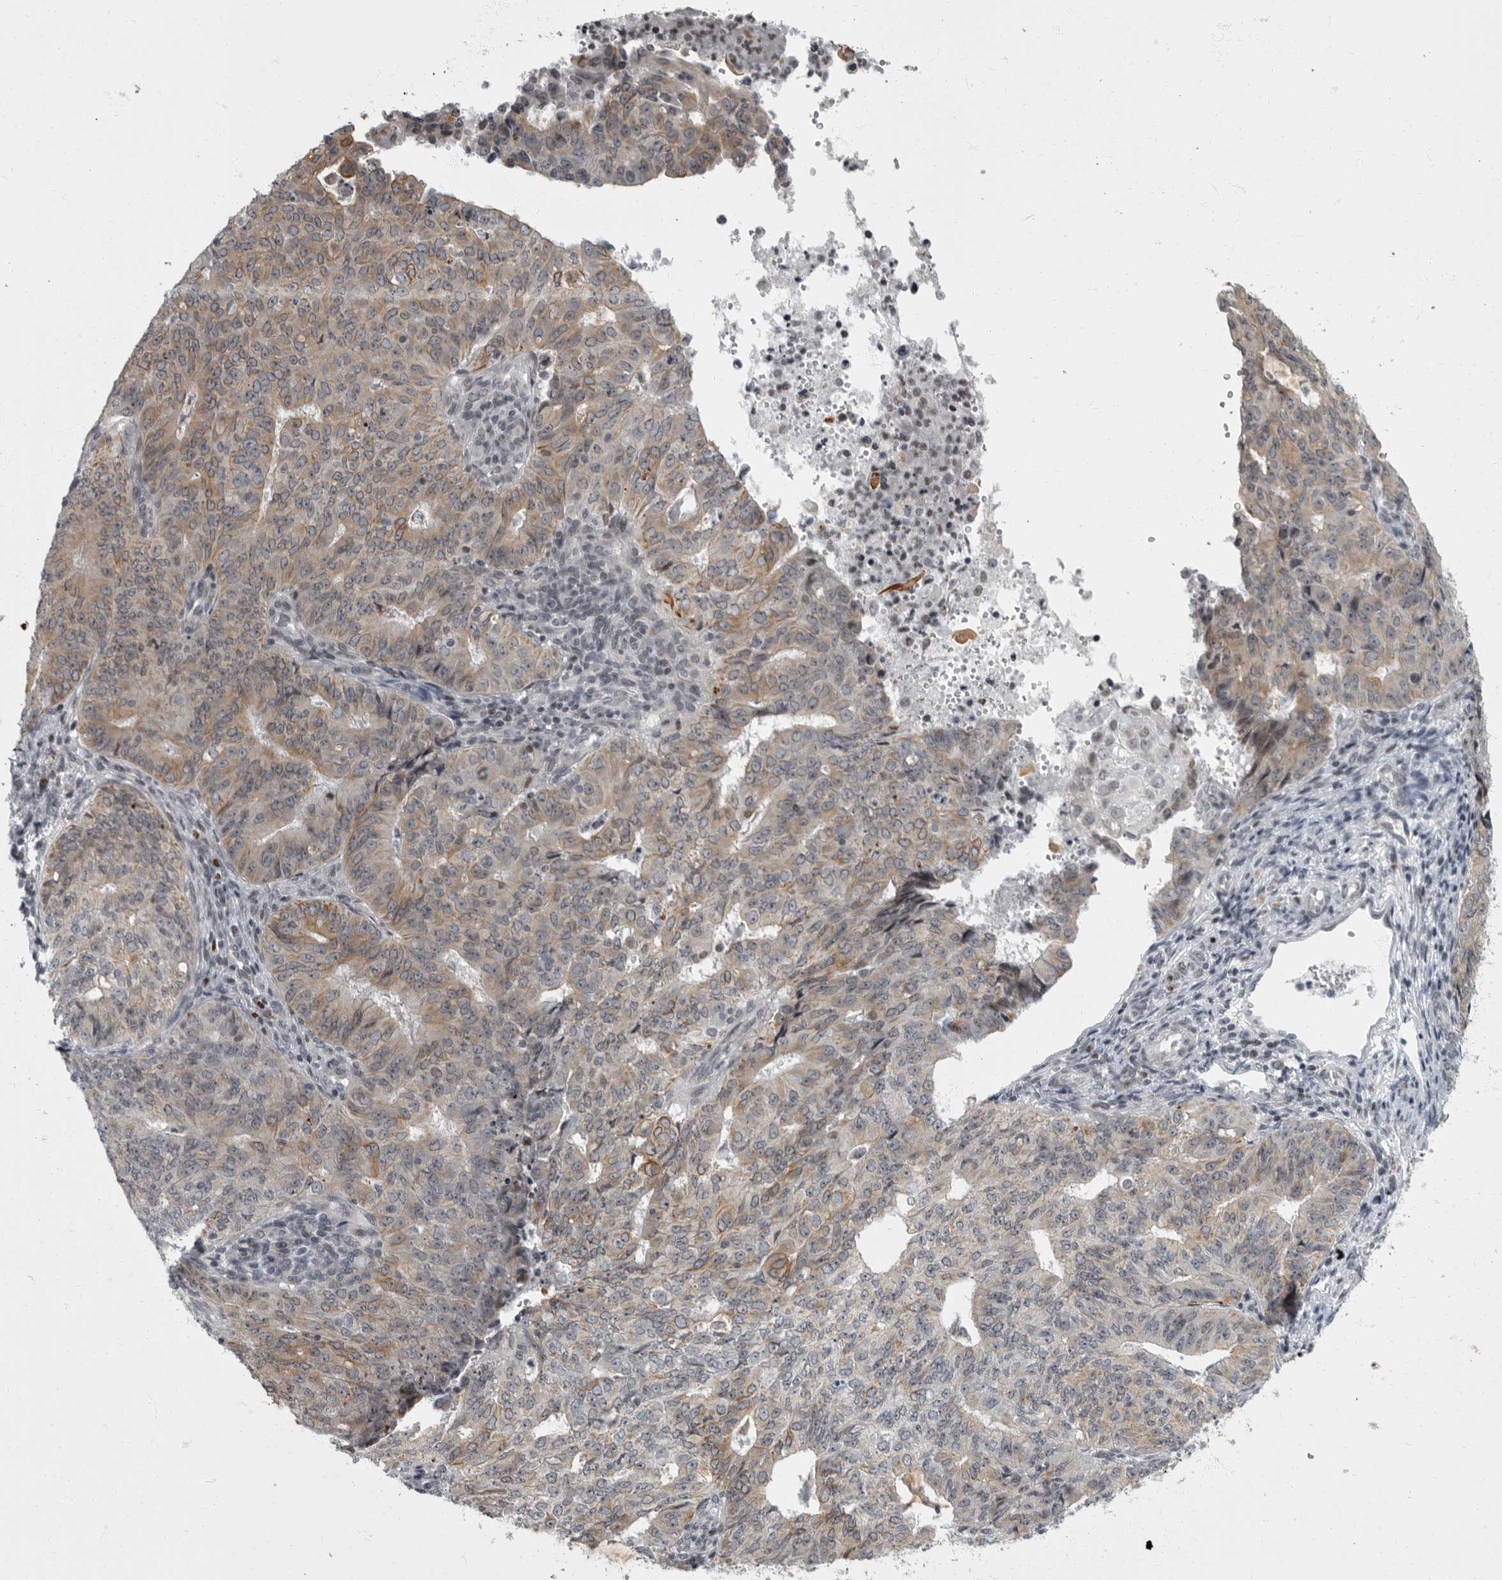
{"staining": {"intensity": "weak", "quantity": ">75%", "location": "cytoplasmic/membranous"}, "tissue": "endometrial cancer", "cell_type": "Tumor cells", "image_type": "cancer", "snomed": [{"axis": "morphology", "description": "Adenocarcinoma, NOS"}, {"axis": "topography", "description": "Endometrium"}], "caption": "Protein expression analysis of endometrial cancer (adenocarcinoma) reveals weak cytoplasmic/membranous expression in about >75% of tumor cells. The staining was performed using DAB (3,3'-diaminobenzidine) to visualize the protein expression in brown, while the nuclei were stained in blue with hematoxylin (Magnification: 20x).", "gene": "EVI5", "patient": {"sex": "female", "age": 32}}